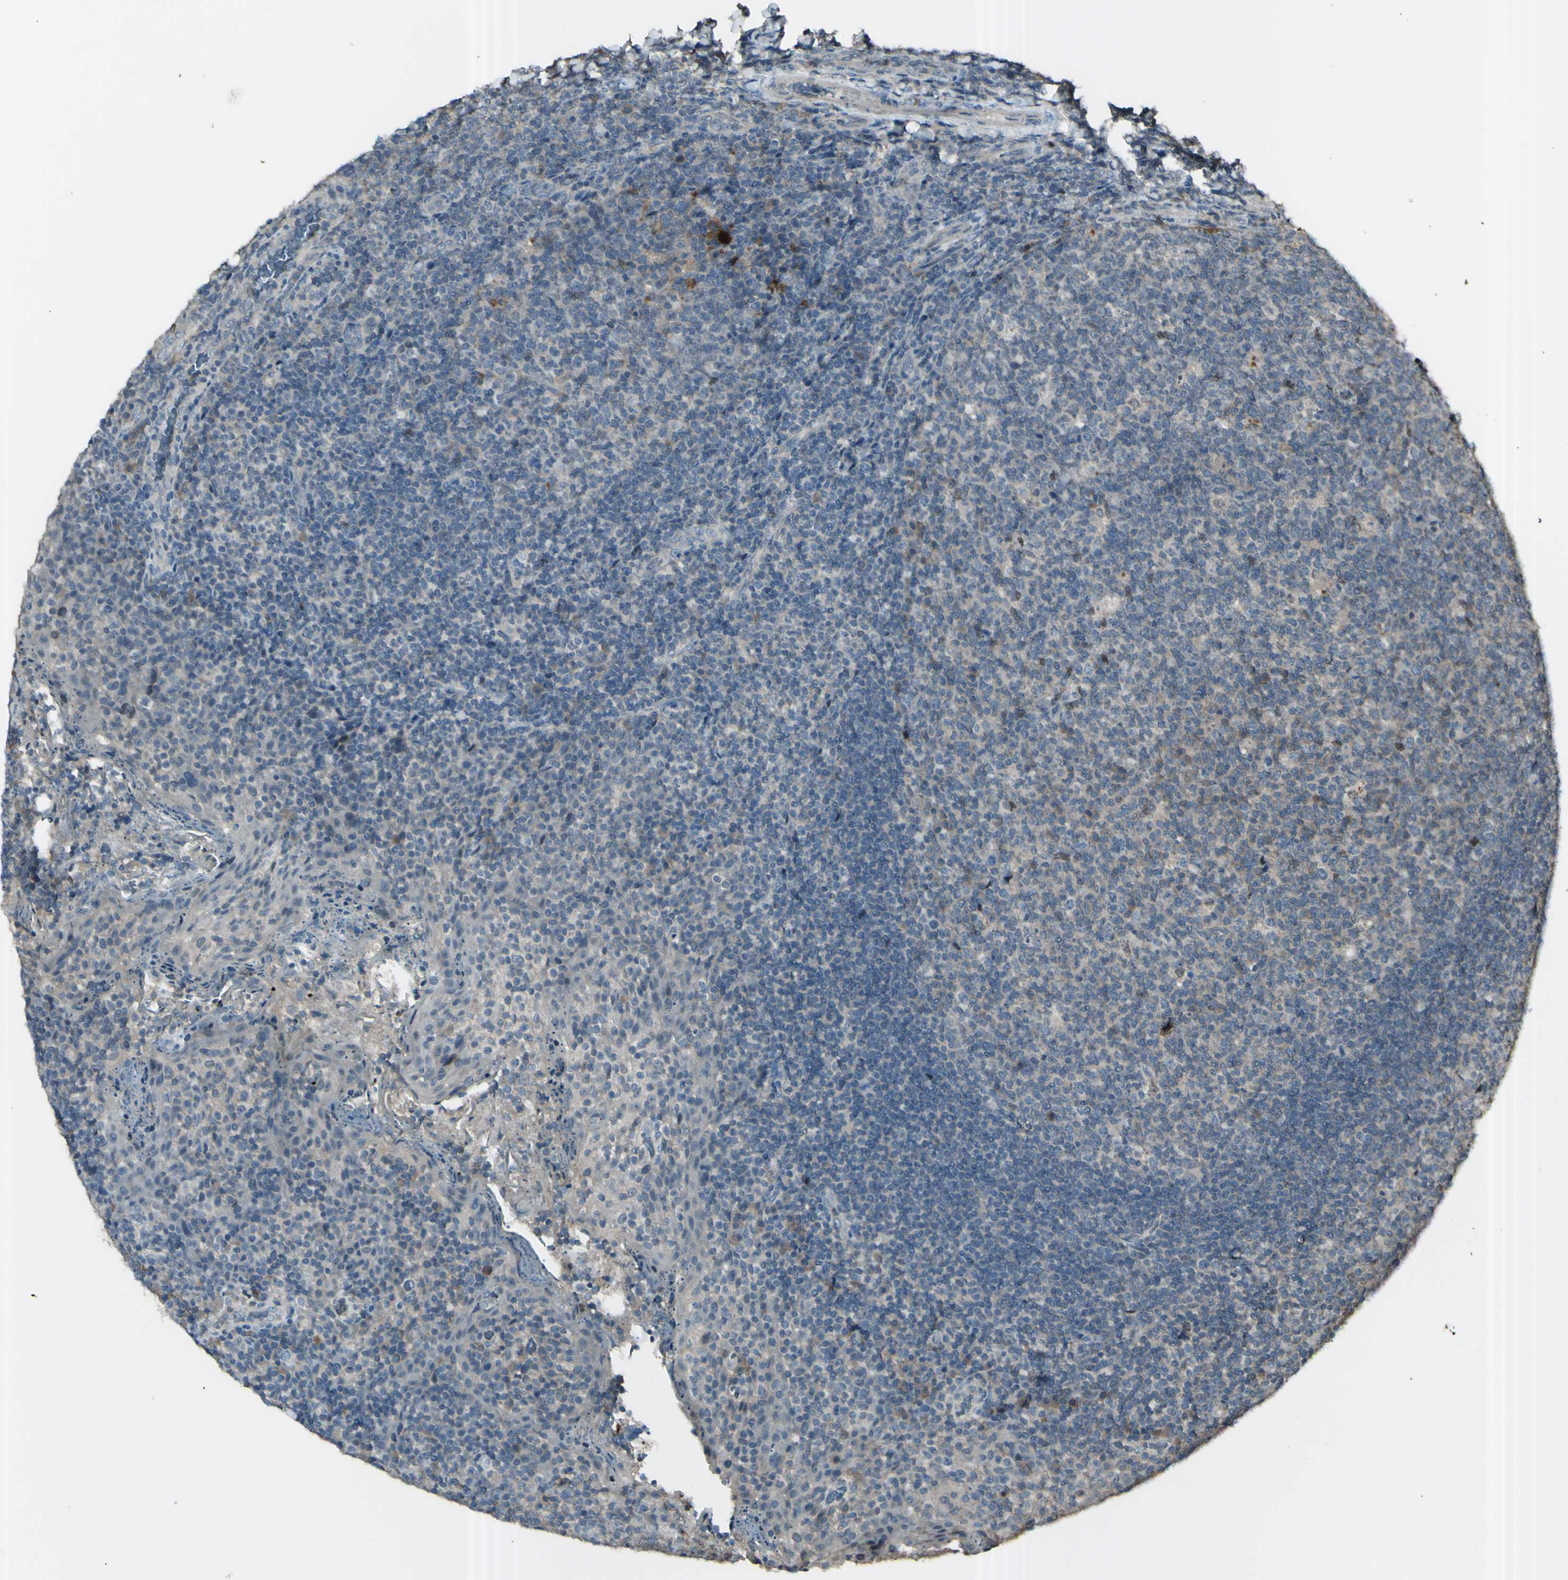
{"staining": {"intensity": "weak", "quantity": ">75%", "location": "cytoplasmic/membranous"}, "tissue": "tonsil", "cell_type": "Germinal center cells", "image_type": "normal", "snomed": [{"axis": "morphology", "description": "Normal tissue, NOS"}, {"axis": "topography", "description": "Tonsil"}], "caption": "This micrograph demonstrates immunohistochemistry staining of unremarkable tonsil, with low weak cytoplasmic/membranous expression in approximately >75% of germinal center cells.", "gene": "GNAS", "patient": {"sex": "male", "age": 17}}